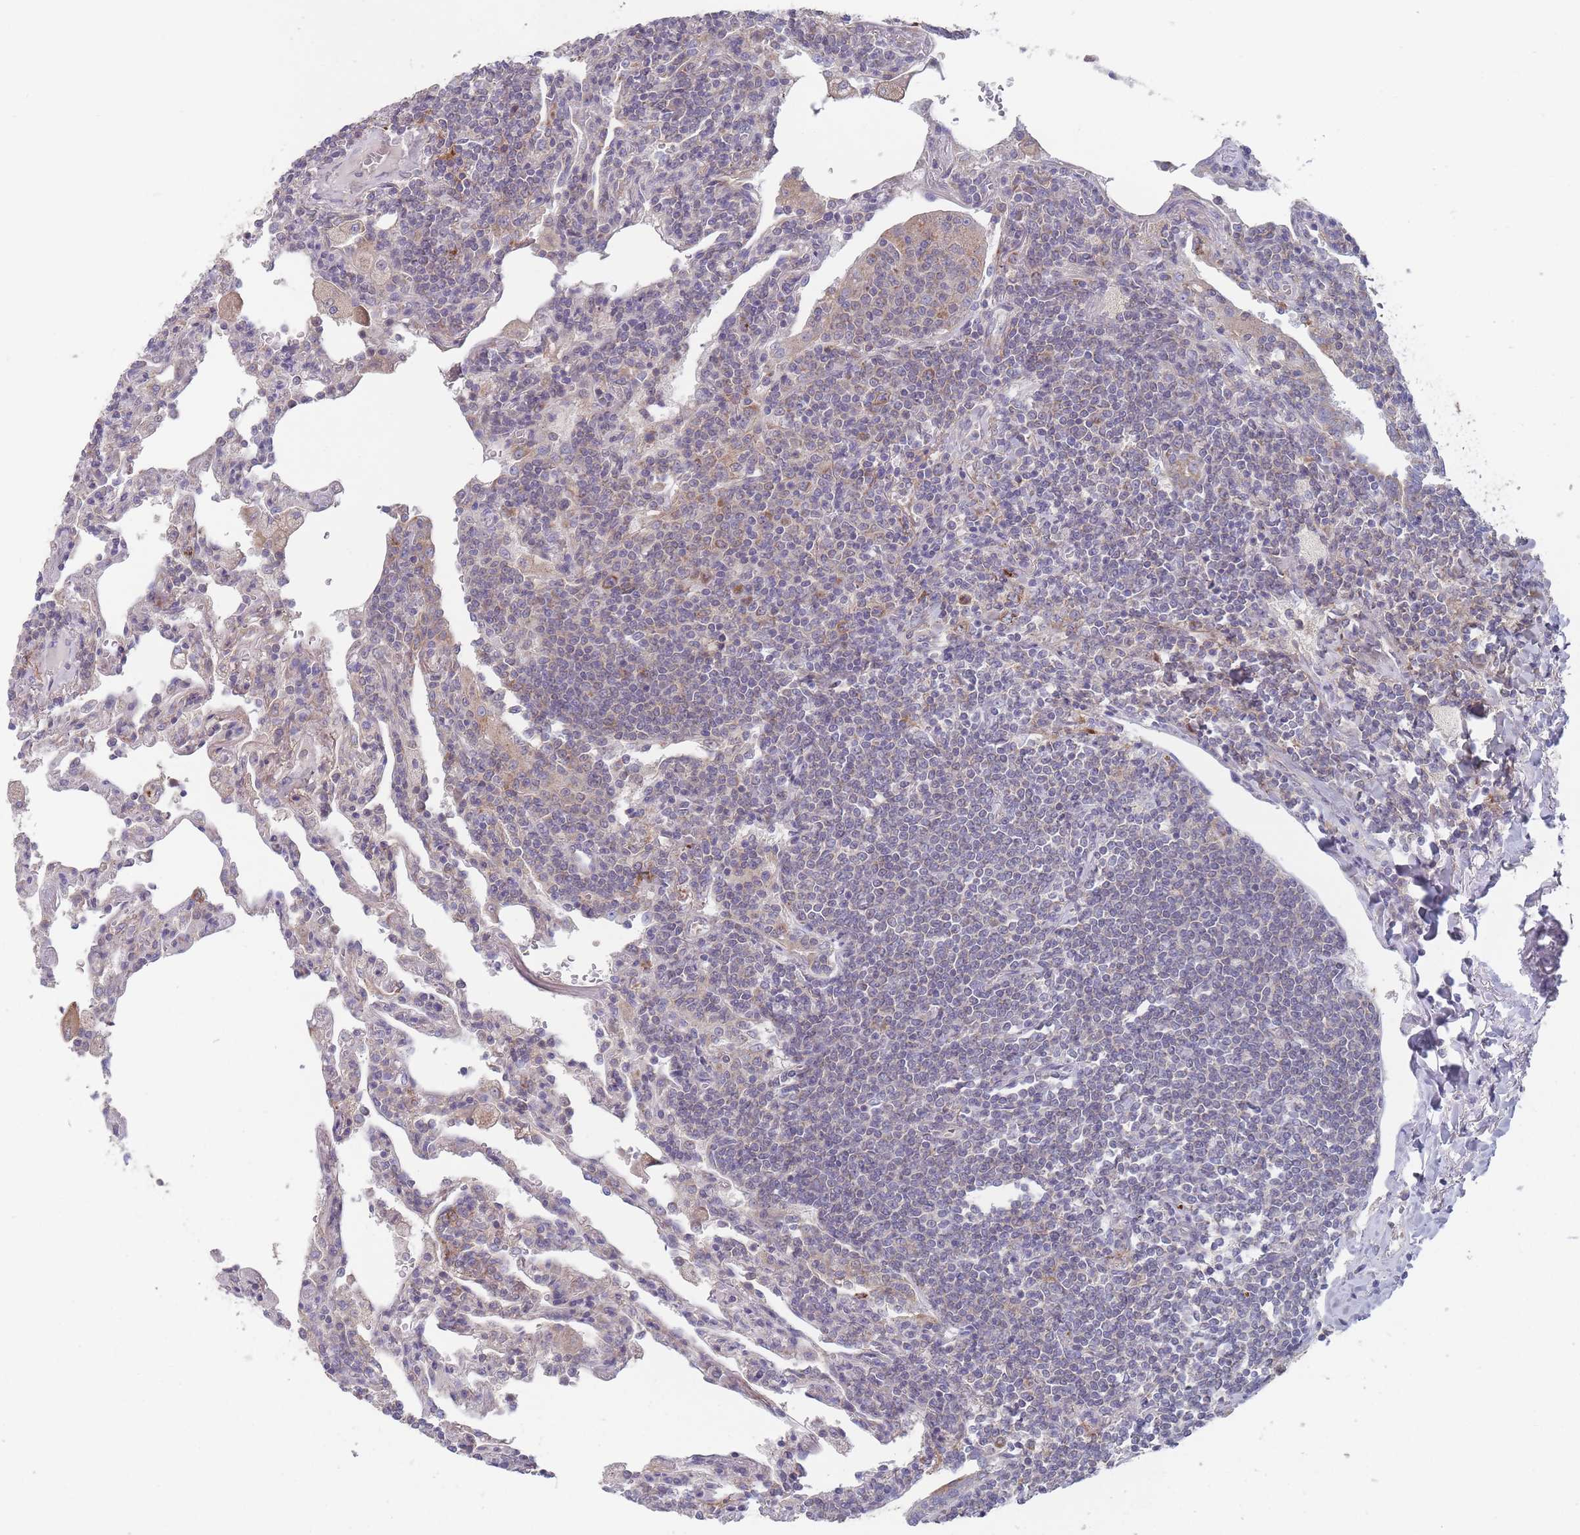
{"staining": {"intensity": "weak", "quantity": "<25%", "location": "cytoplasmic/membranous"}, "tissue": "lymphoma", "cell_type": "Tumor cells", "image_type": "cancer", "snomed": [{"axis": "morphology", "description": "Malignant lymphoma, non-Hodgkin's type, Low grade"}, {"axis": "topography", "description": "Lung"}], "caption": "IHC of human low-grade malignant lymphoma, non-Hodgkin's type reveals no expression in tumor cells.", "gene": "PEX7", "patient": {"sex": "female", "age": 71}}